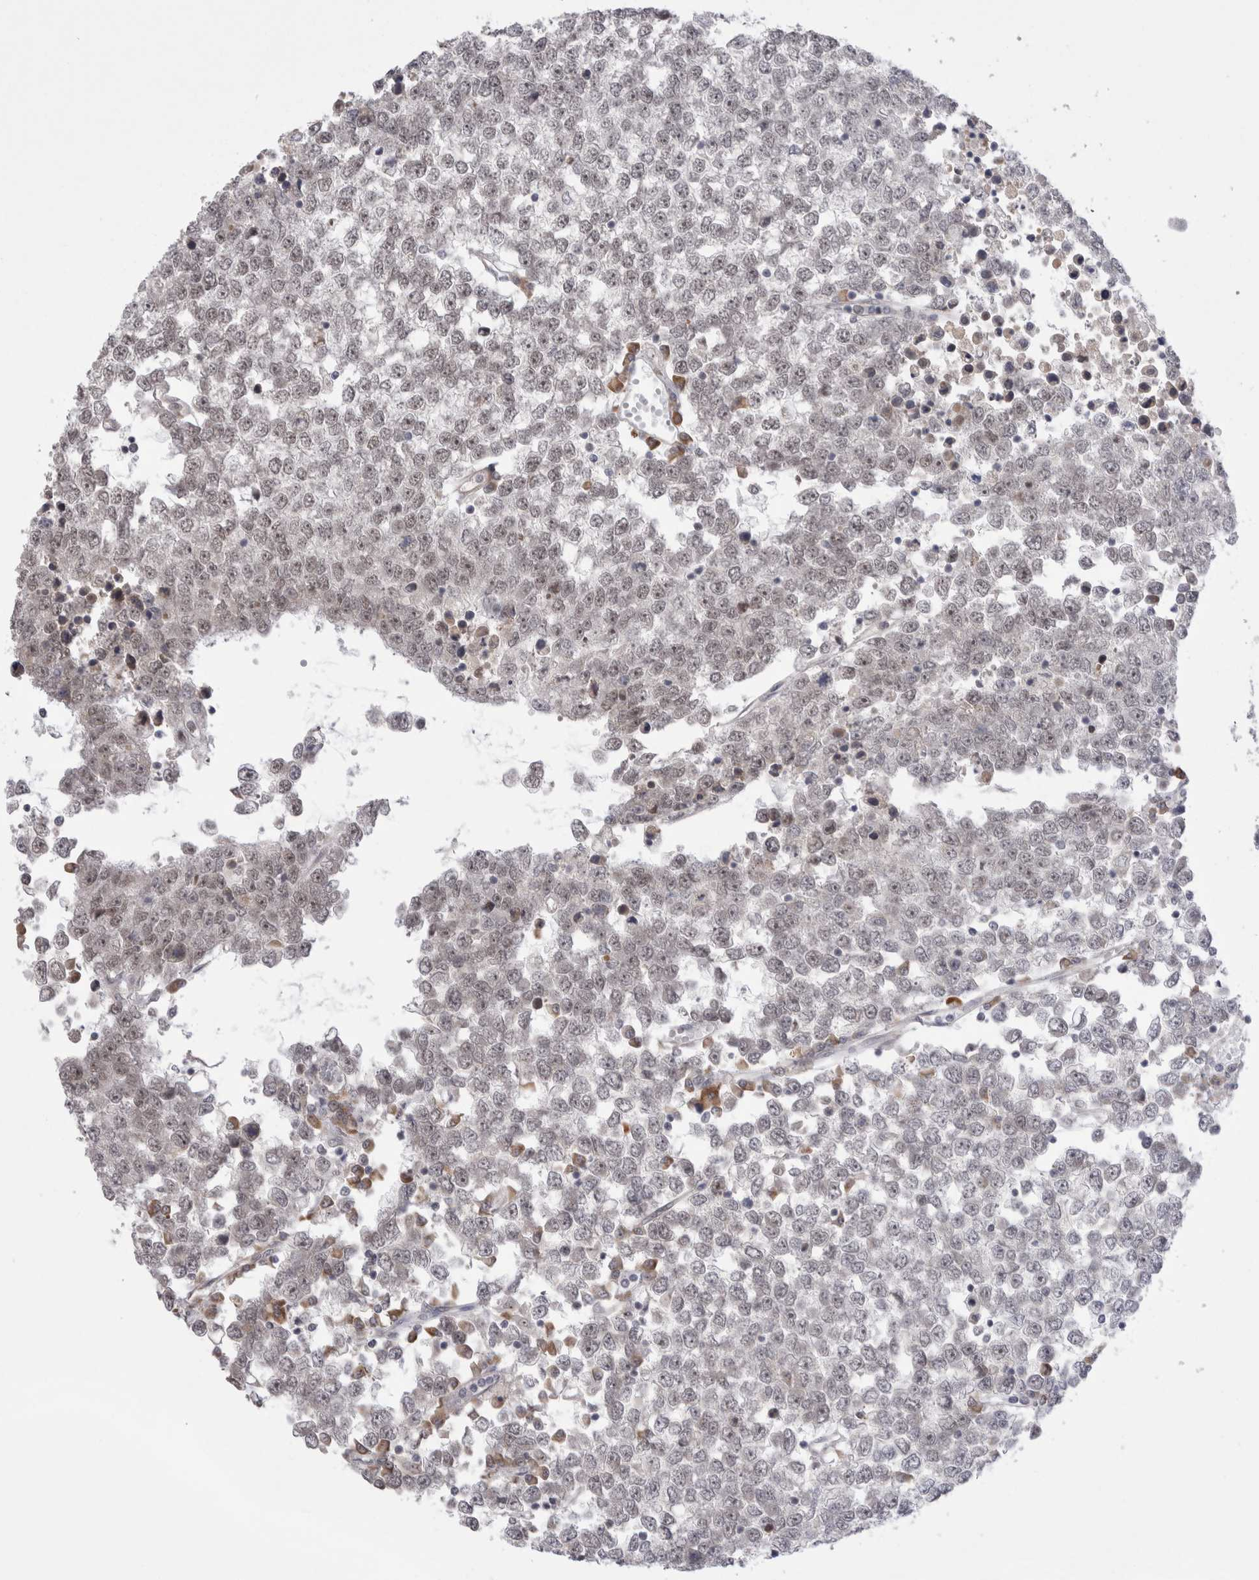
{"staining": {"intensity": "weak", "quantity": "<25%", "location": "nuclear"}, "tissue": "testis cancer", "cell_type": "Tumor cells", "image_type": "cancer", "snomed": [{"axis": "morphology", "description": "Seminoma, NOS"}, {"axis": "topography", "description": "Testis"}], "caption": "Testis cancer stained for a protein using immunohistochemistry (IHC) exhibits no positivity tumor cells.", "gene": "EXOSC4", "patient": {"sex": "male", "age": 65}}